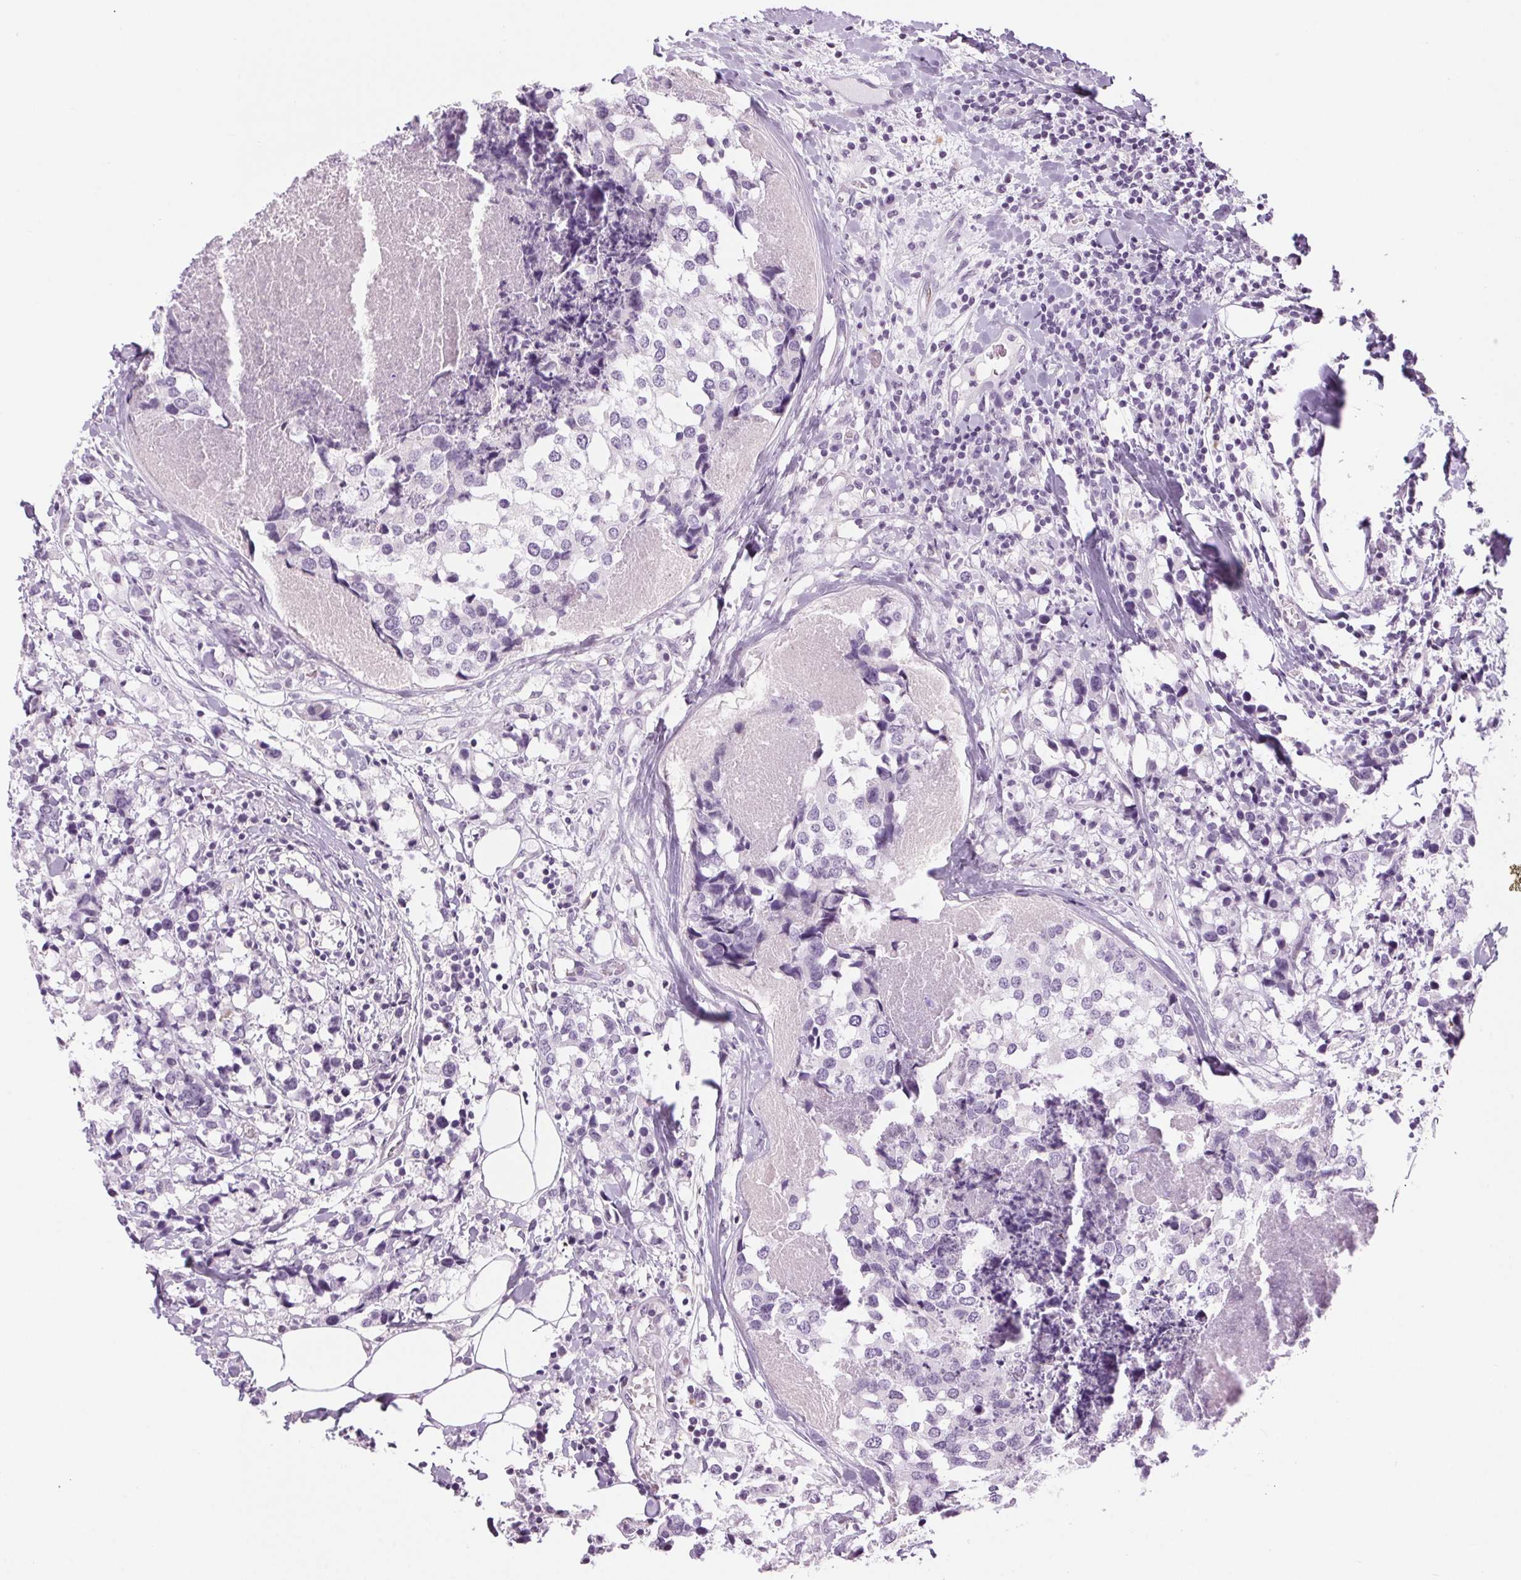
{"staining": {"intensity": "negative", "quantity": "none", "location": "none"}, "tissue": "breast cancer", "cell_type": "Tumor cells", "image_type": "cancer", "snomed": [{"axis": "morphology", "description": "Lobular carcinoma"}, {"axis": "topography", "description": "Breast"}], "caption": "A high-resolution photomicrograph shows IHC staining of breast cancer, which displays no significant expression in tumor cells.", "gene": "SLC6A19", "patient": {"sex": "female", "age": 59}}